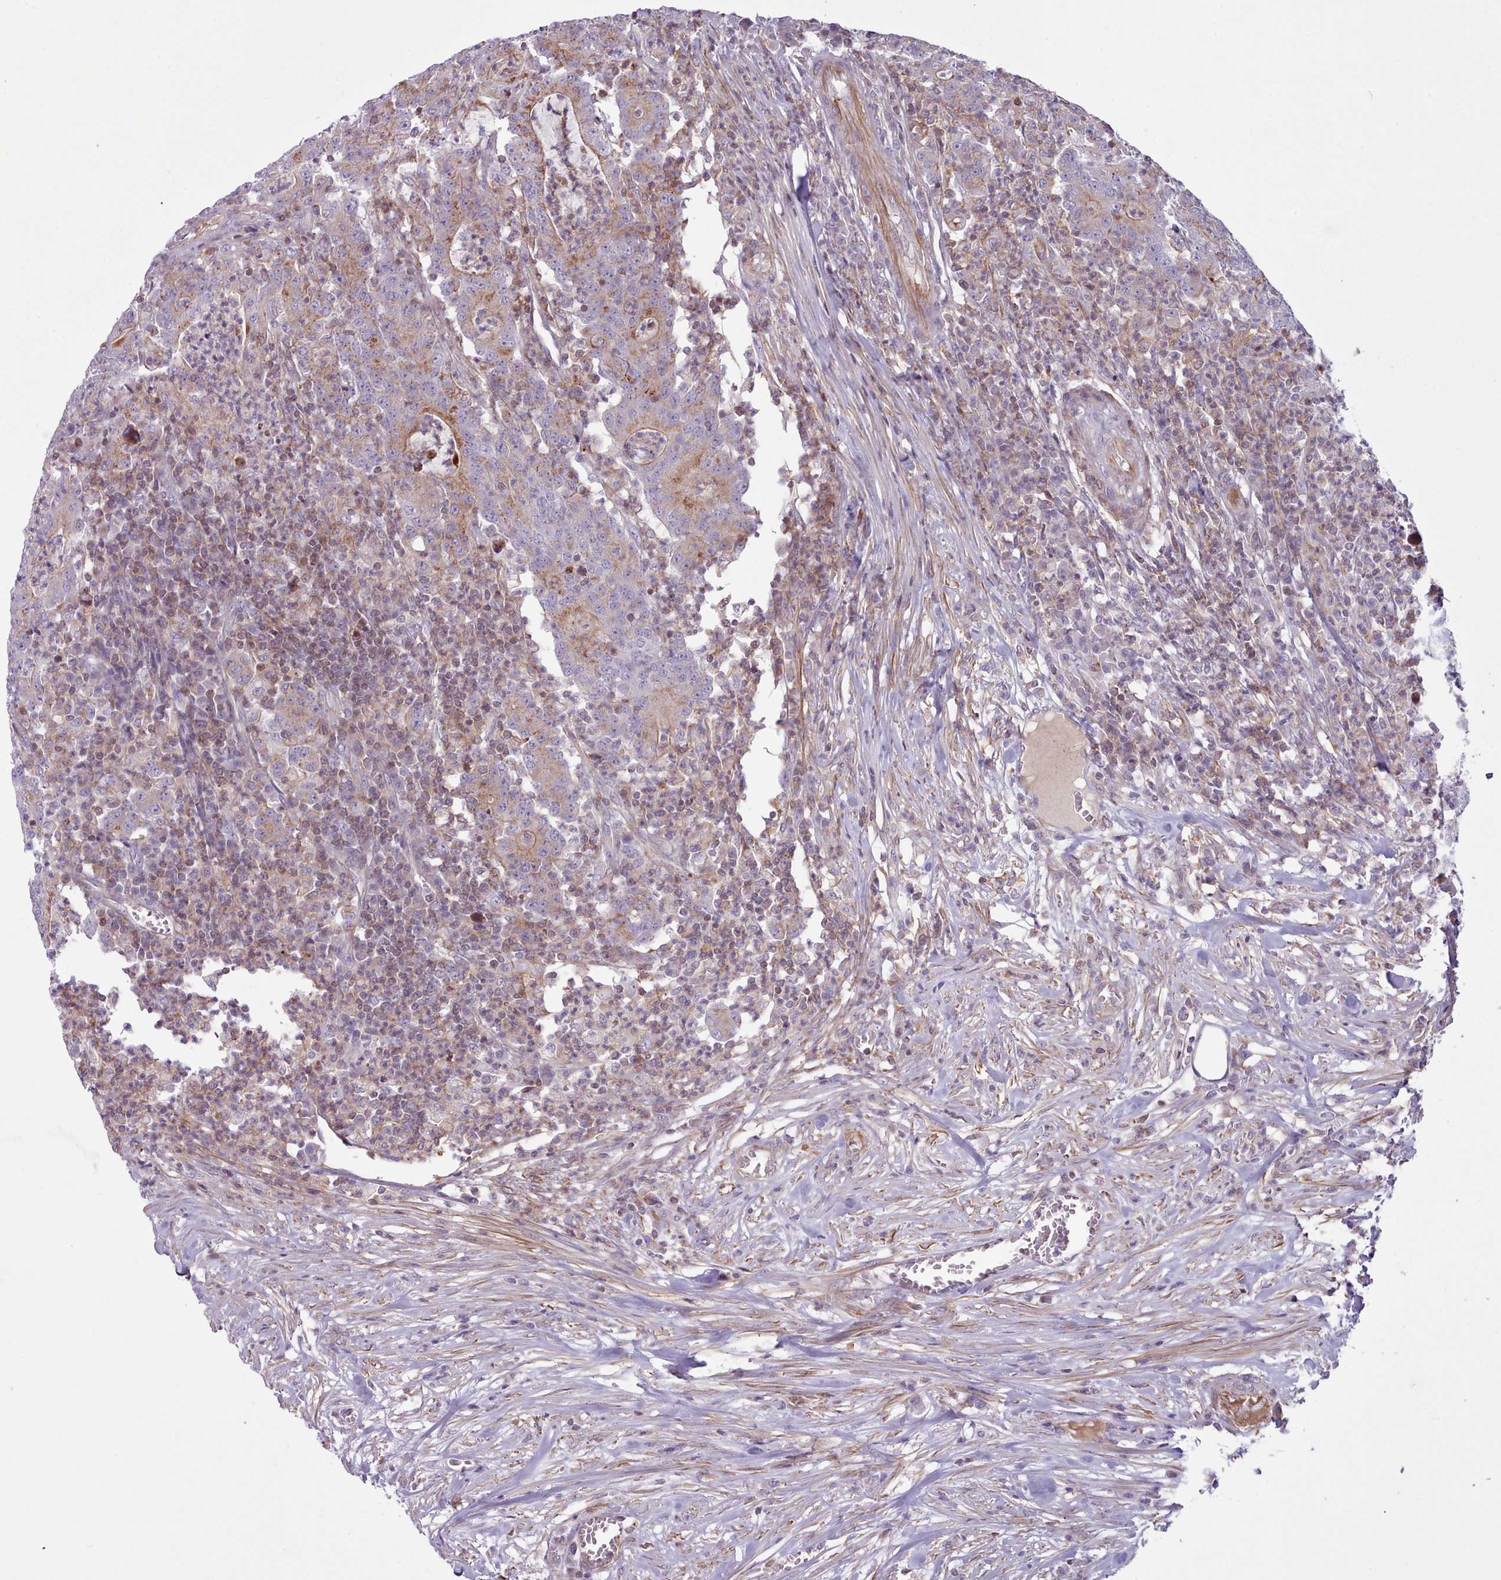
{"staining": {"intensity": "moderate", "quantity": "25%-75%", "location": "cytoplasmic/membranous"}, "tissue": "colorectal cancer", "cell_type": "Tumor cells", "image_type": "cancer", "snomed": [{"axis": "morphology", "description": "Adenocarcinoma, NOS"}, {"axis": "topography", "description": "Colon"}], "caption": "The image reveals staining of colorectal cancer, revealing moderate cytoplasmic/membranous protein expression (brown color) within tumor cells.", "gene": "TENT4B", "patient": {"sex": "male", "age": 83}}